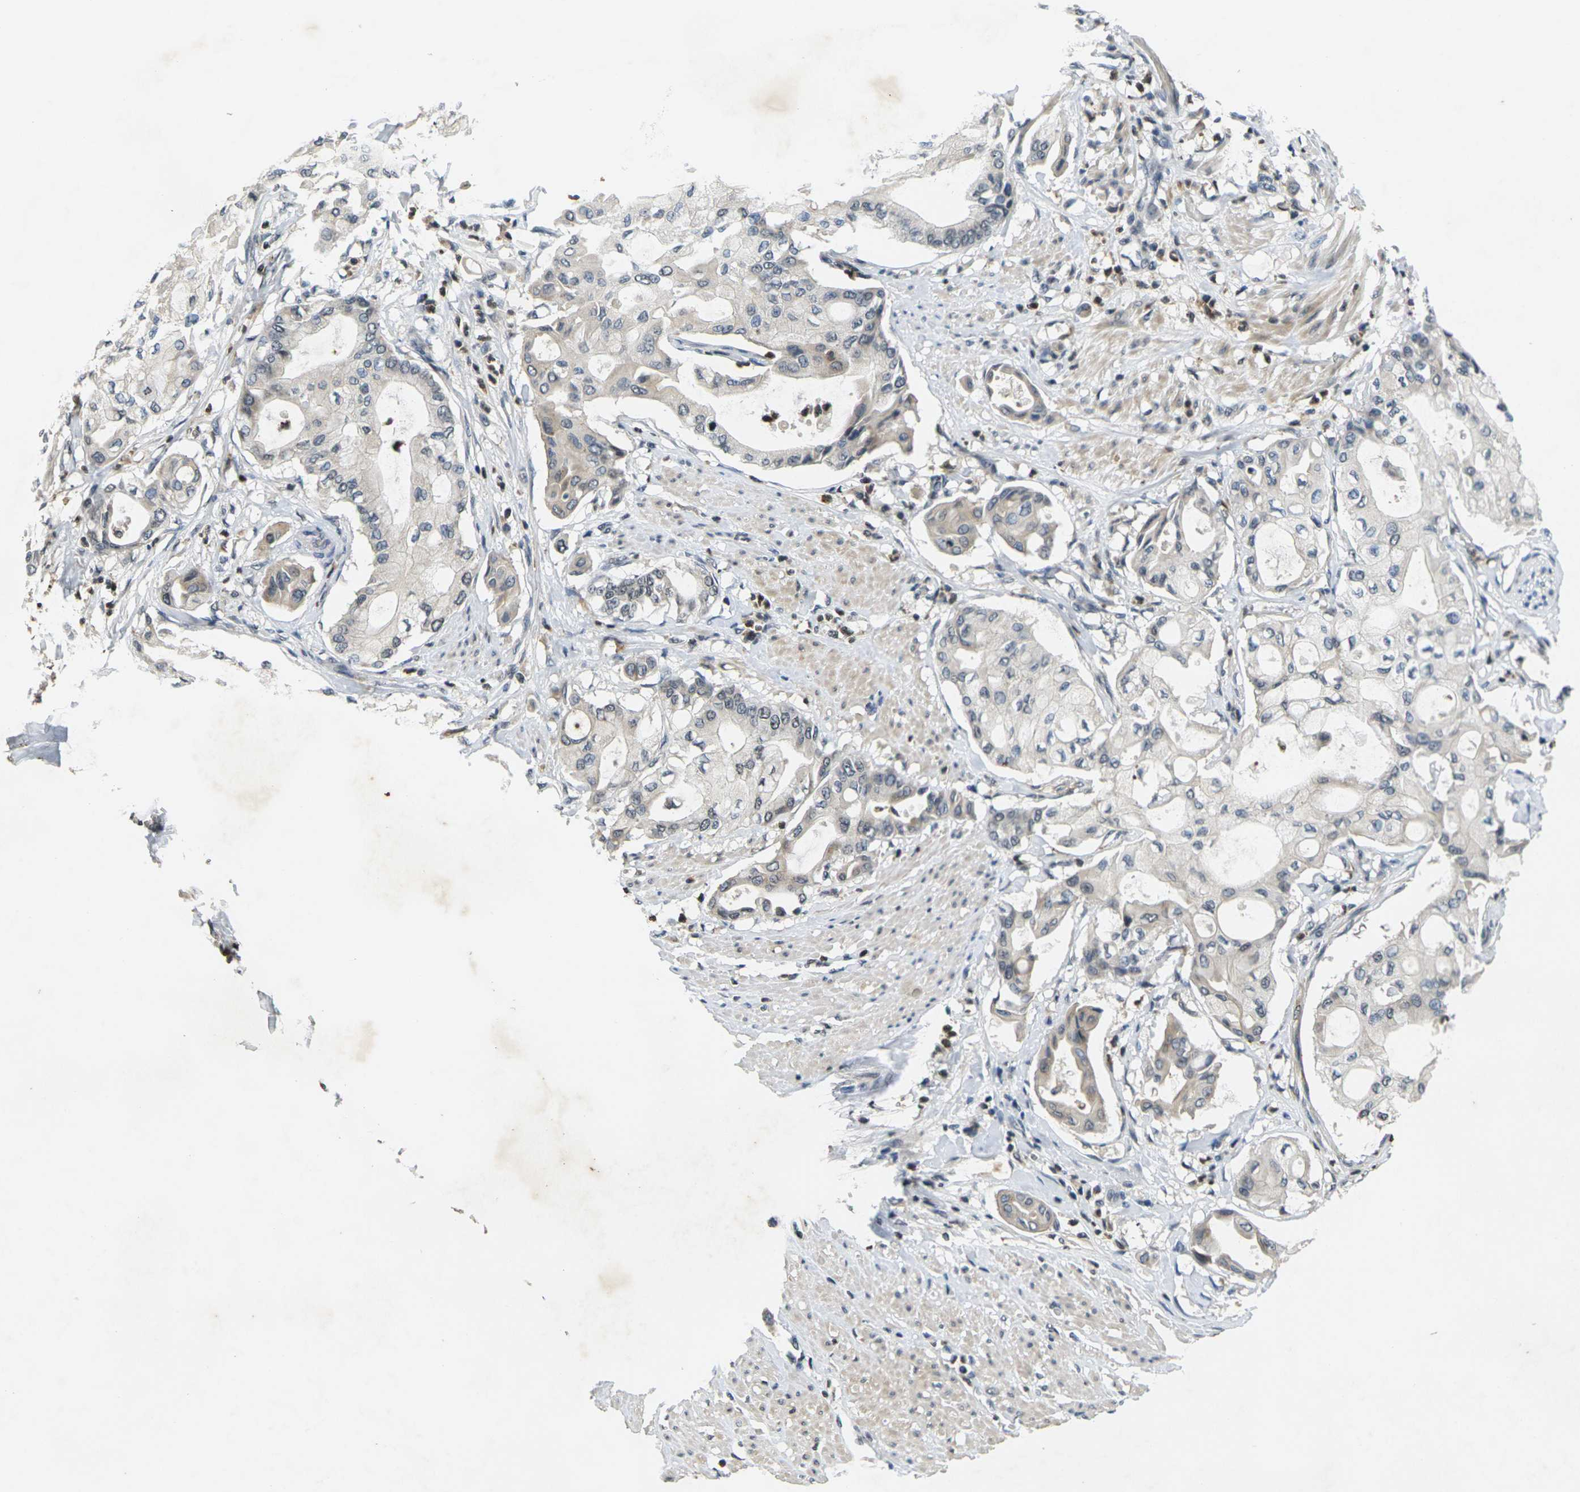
{"staining": {"intensity": "negative", "quantity": "none", "location": "none"}, "tissue": "pancreatic cancer", "cell_type": "Tumor cells", "image_type": "cancer", "snomed": [{"axis": "morphology", "description": "Adenocarcinoma, NOS"}, {"axis": "morphology", "description": "Adenocarcinoma, metastatic, NOS"}, {"axis": "topography", "description": "Lymph node"}, {"axis": "topography", "description": "Pancreas"}, {"axis": "topography", "description": "Duodenum"}], "caption": "Immunohistochemistry (IHC) micrograph of neoplastic tissue: human pancreatic adenocarcinoma stained with DAB (3,3'-diaminobenzidine) demonstrates no significant protein staining in tumor cells. (DAB (3,3'-diaminobenzidine) IHC, high magnification).", "gene": "C1QC", "patient": {"sex": "female", "age": 64}}